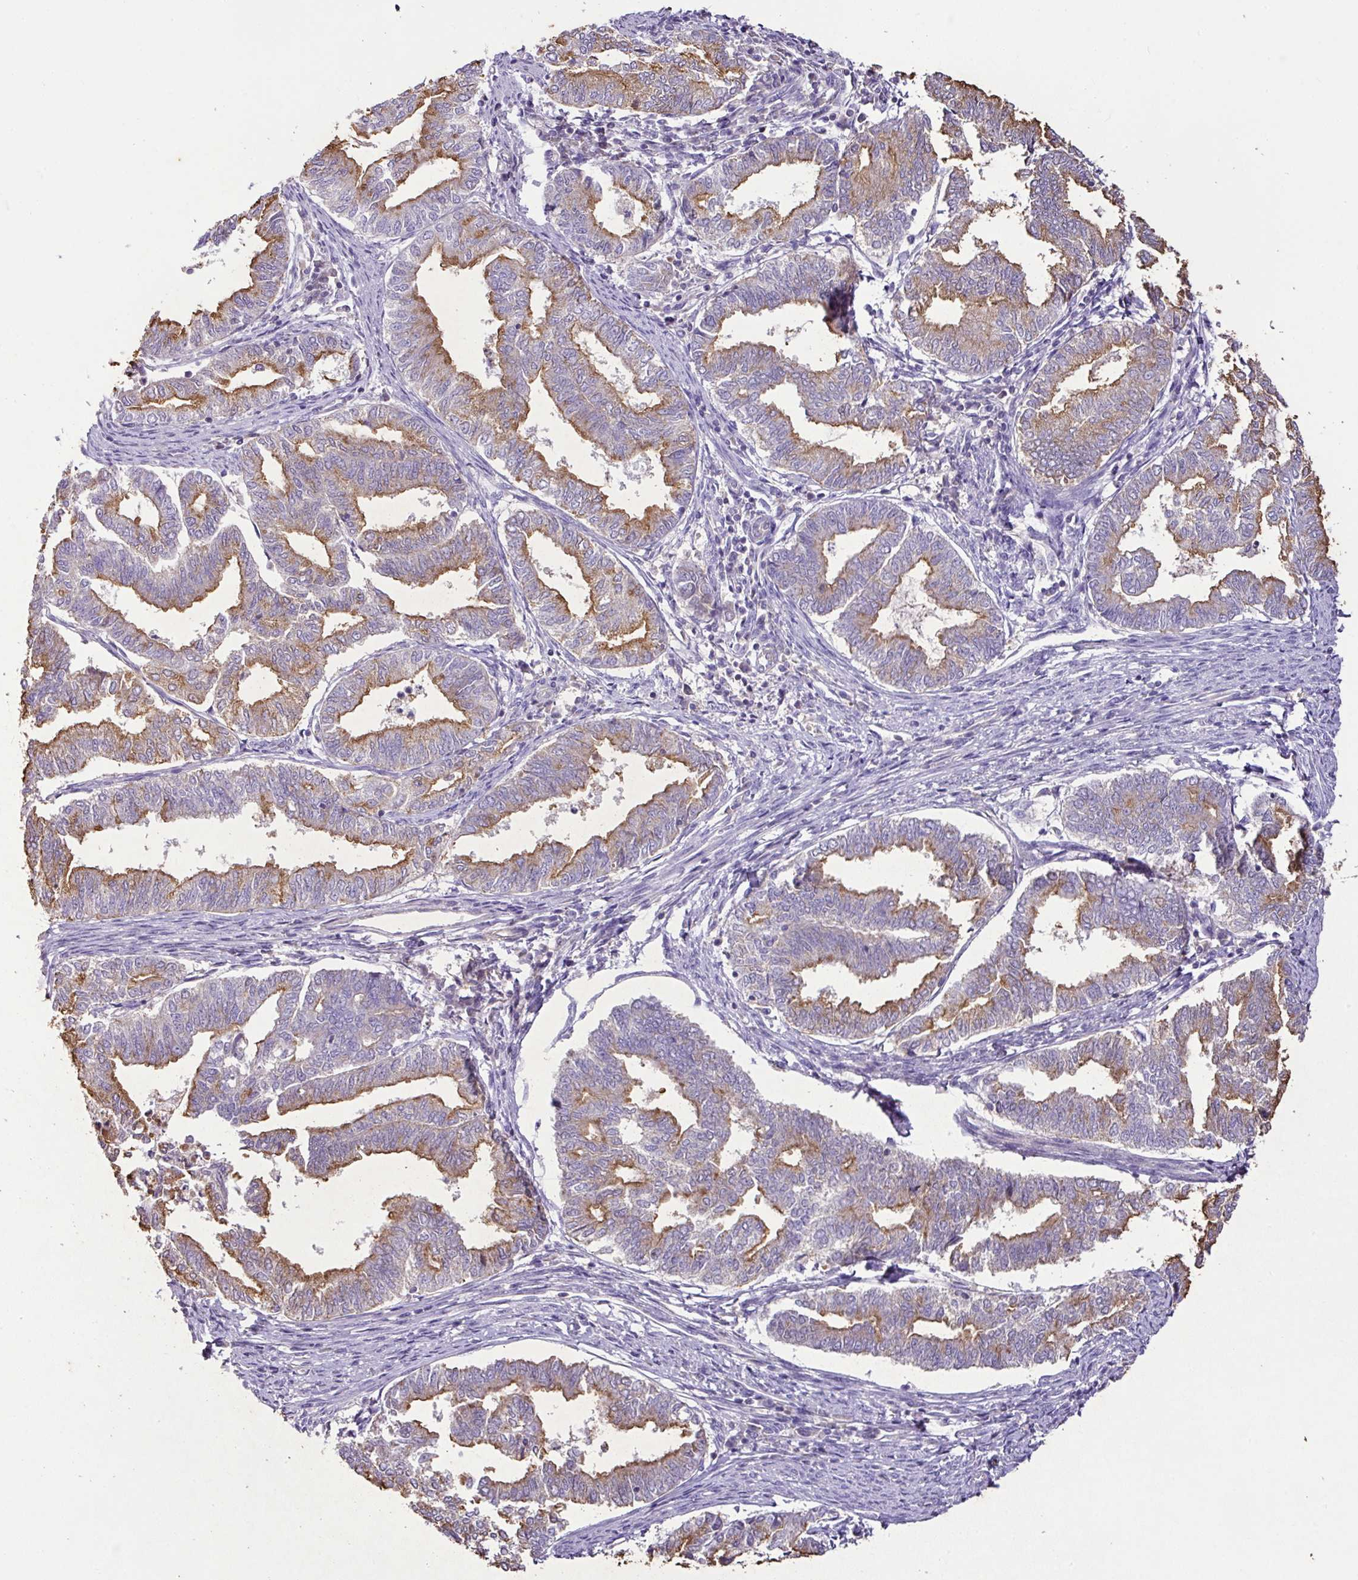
{"staining": {"intensity": "moderate", "quantity": "25%-75%", "location": "cytoplasmic/membranous"}, "tissue": "endometrial cancer", "cell_type": "Tumor cells", "image_type": "cancer", "snomed": [{"axis": "morphology", "description": "Adenocarcinoma, NOS"}, {"axis": "topography", "description": "Endometrium"}], "caption": "Endometrial cancer stained for a protein displays moderate cytoplasmic/membranous positivity in tumor cells.", "gene": "AGR3", "patient": {"sex": "female", "age": 79}}